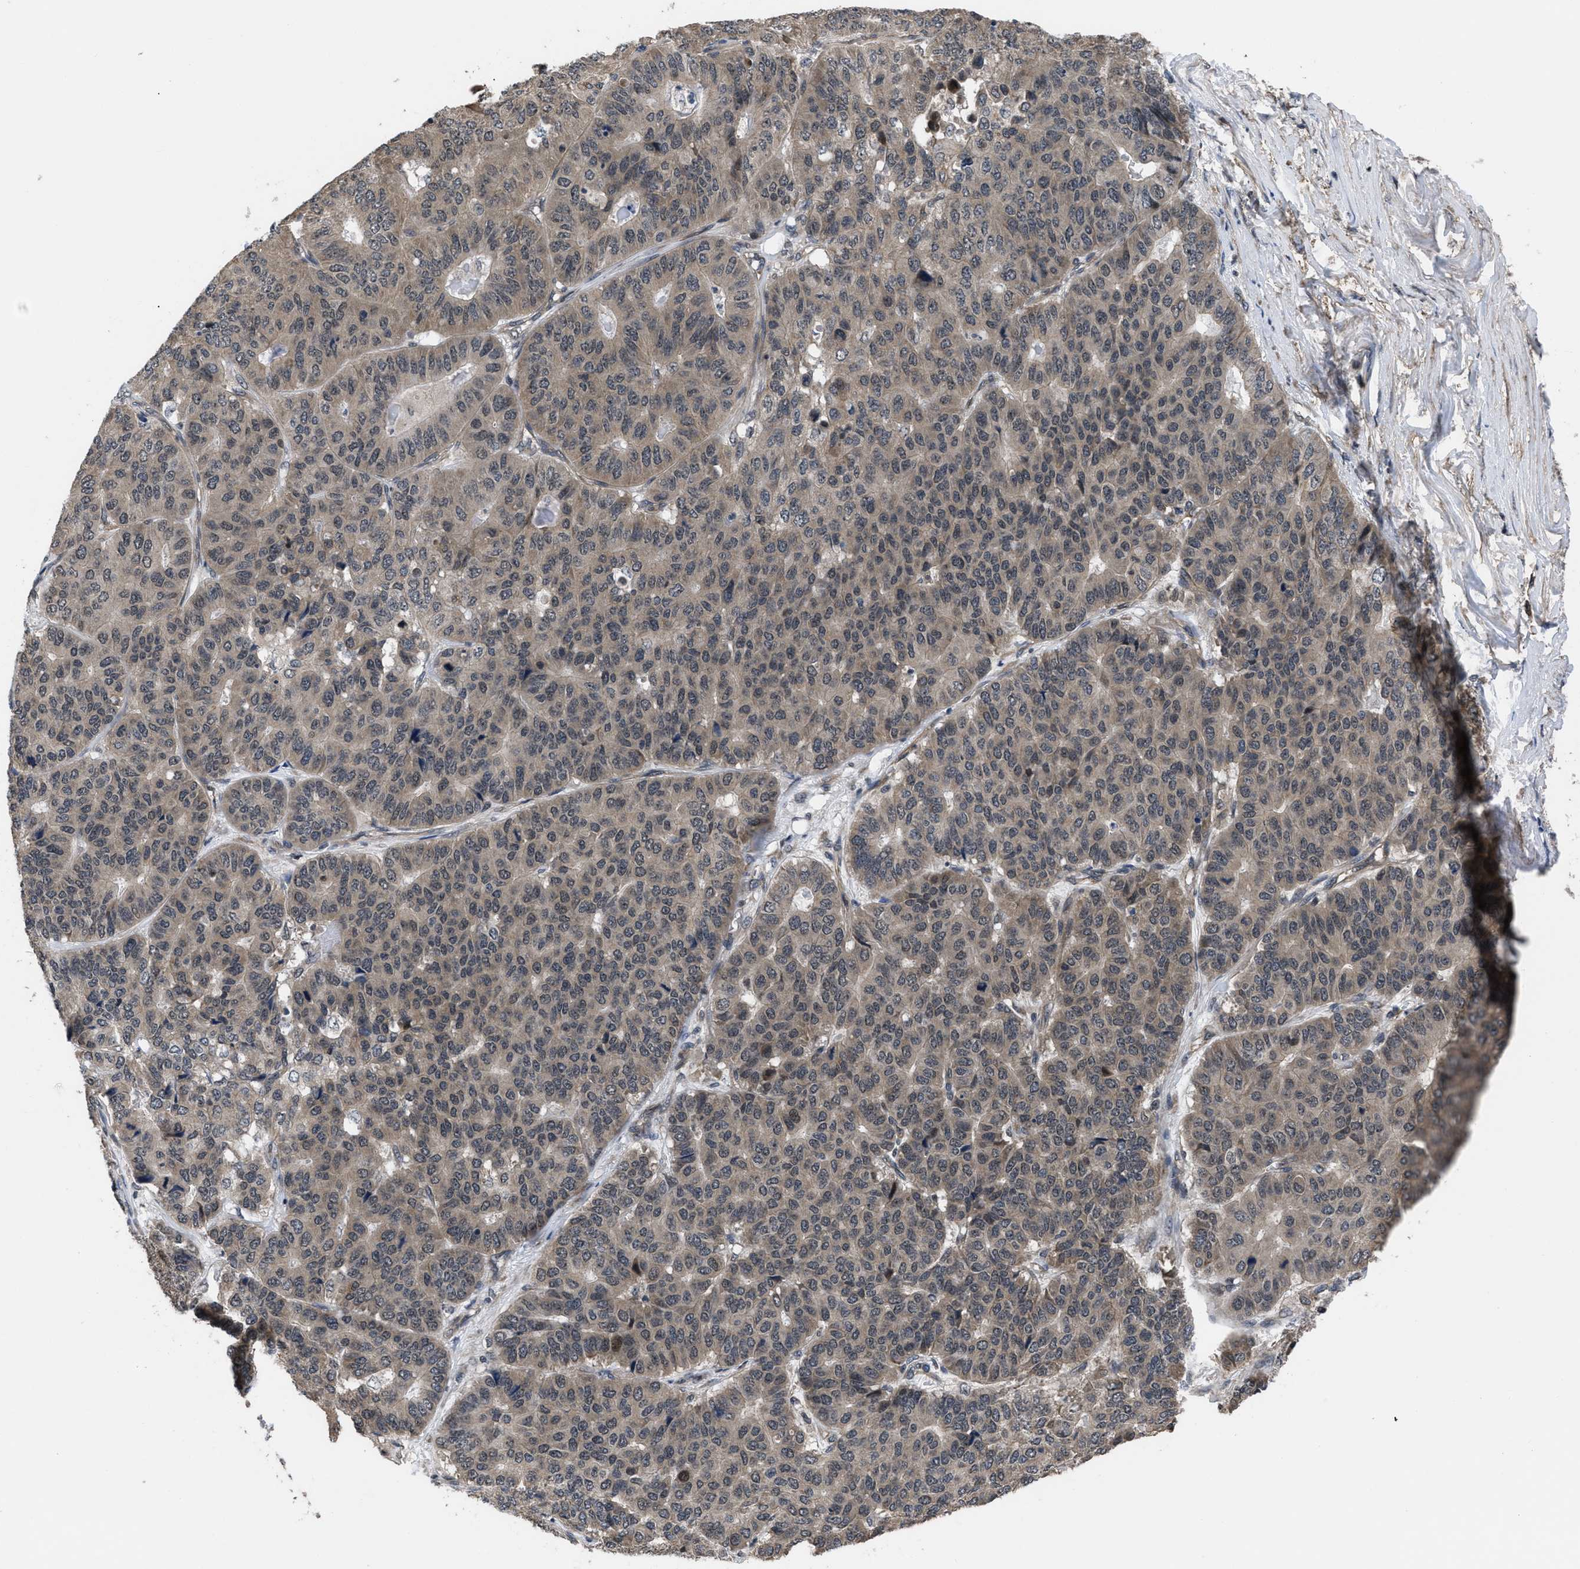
{"staining": {"intensity": "weak", "quantity": ">75%", "location": "cytoplasmic/membranous"}, "tissue": "pancreatic cancer", "cell_type": "Tumor cells", "image_type": "cancer", "snomed": [{"axis": "morphology", "description": "Adenocarcinoma, NOS"}, {"axis": "topography", "description": "Pancreas"}], "caption": "Pancreatic cancer (adenocarcinoma) stained with a brown dye displays weak cytoplasmic/membranous positive staining in approximately >75% of tumor cells.", "gene": "DNAJC14", "patient": {"sex": "male", "age": 50}}